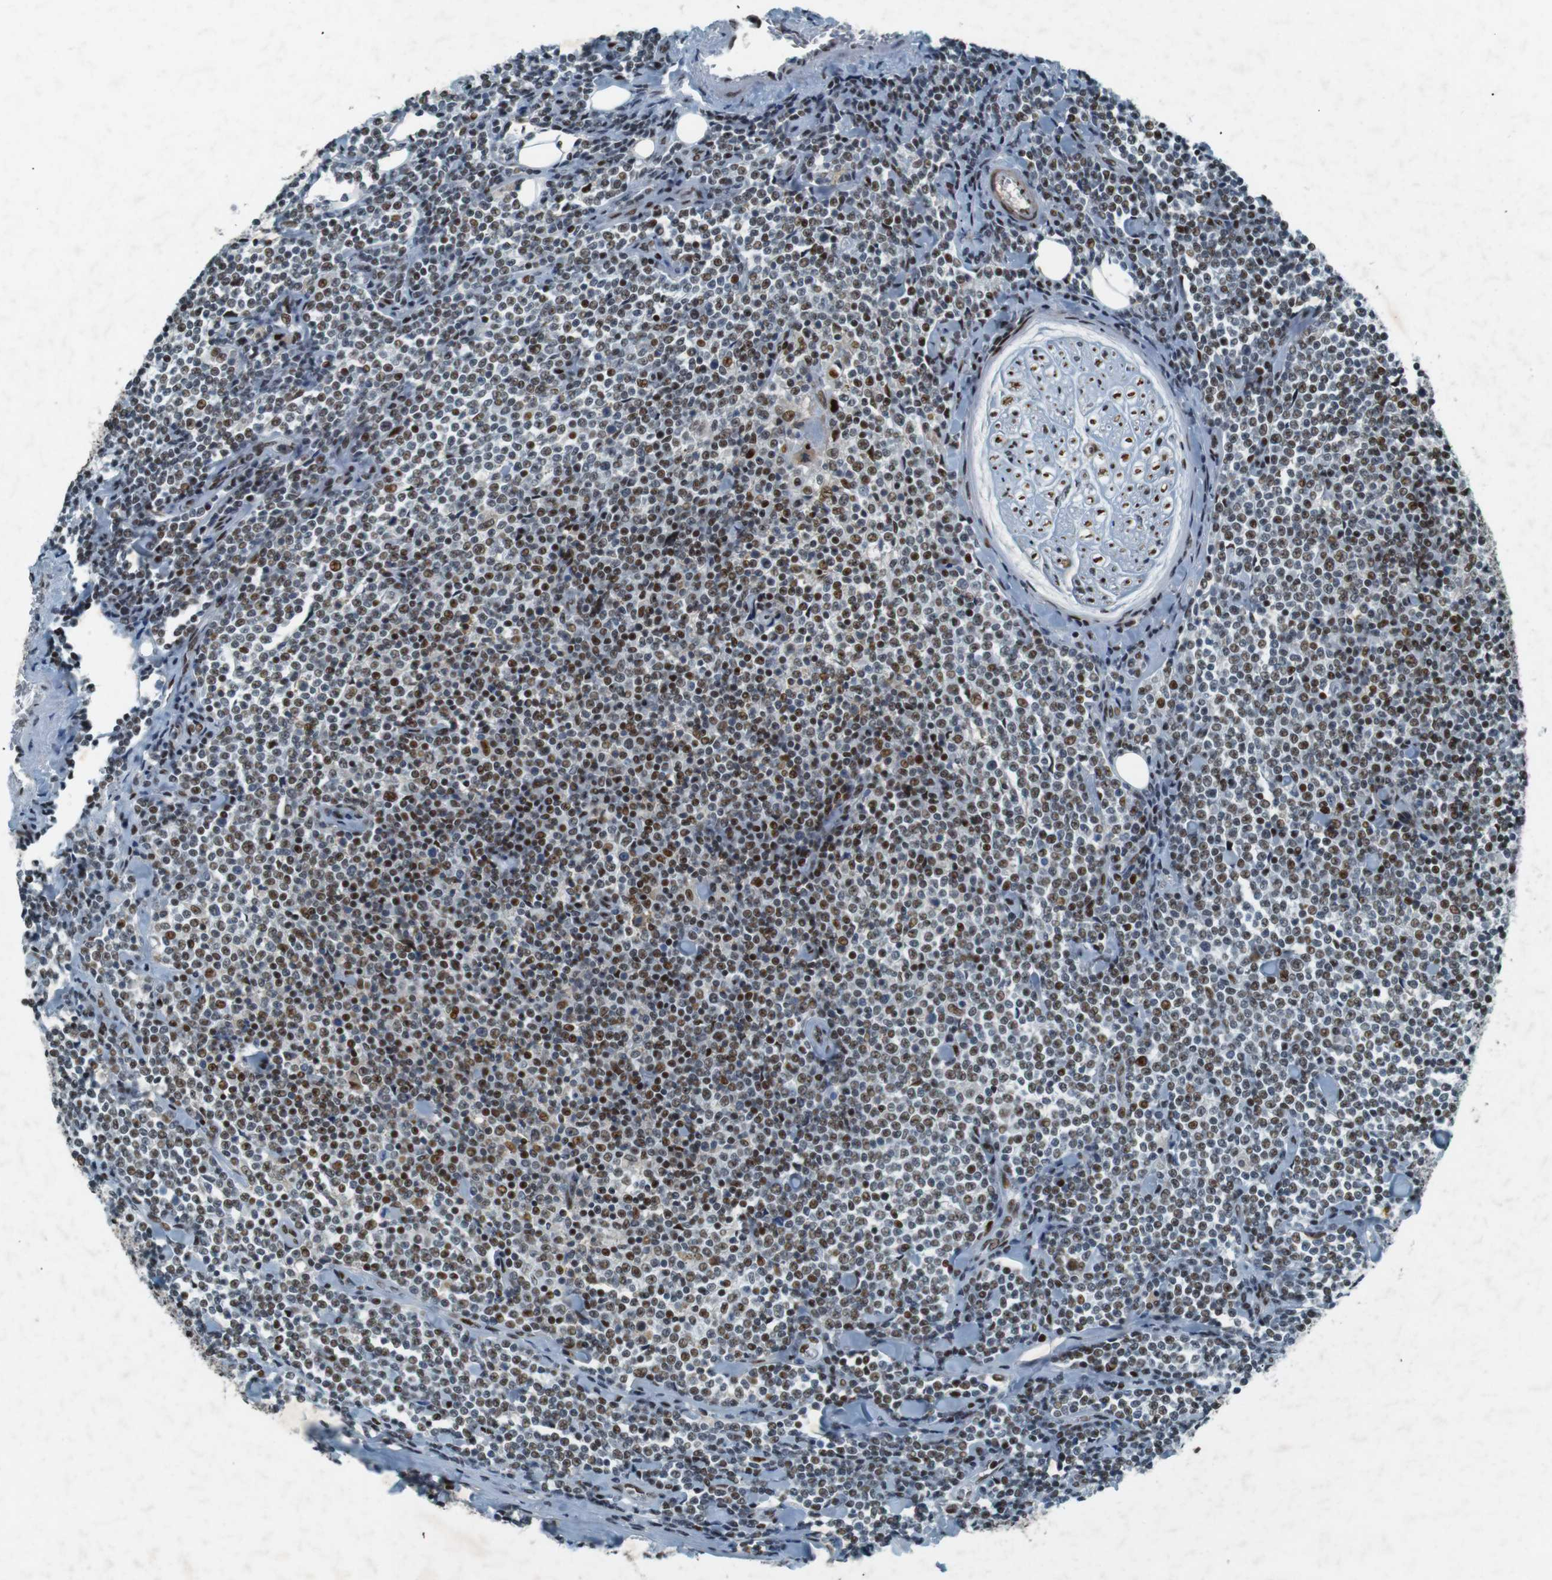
{"staining": {"intensity": "moderate", "quantity": "25%-75%", "location": "nuclear"}, "tissue": "lymphoma", "cell_type": "Tumor cells", "image_type": "cancer", "snomed": [{"axis": "morphology", "description": "Malignant lymphoma, non-Hodgkin's type, Low grade"}, {"axis": "topography", "description": "Soft tissue"}], "caption": "IHC micrograph of neoplastic tissue: lymphoma stained using IHC shows medium levels of moderate protein expression localized specifically in the nuclear of tumor cells, appearing as a nuclear brown color.", "gene": "HEXIM1", "patient": {"sex": "male", "age": 92}}